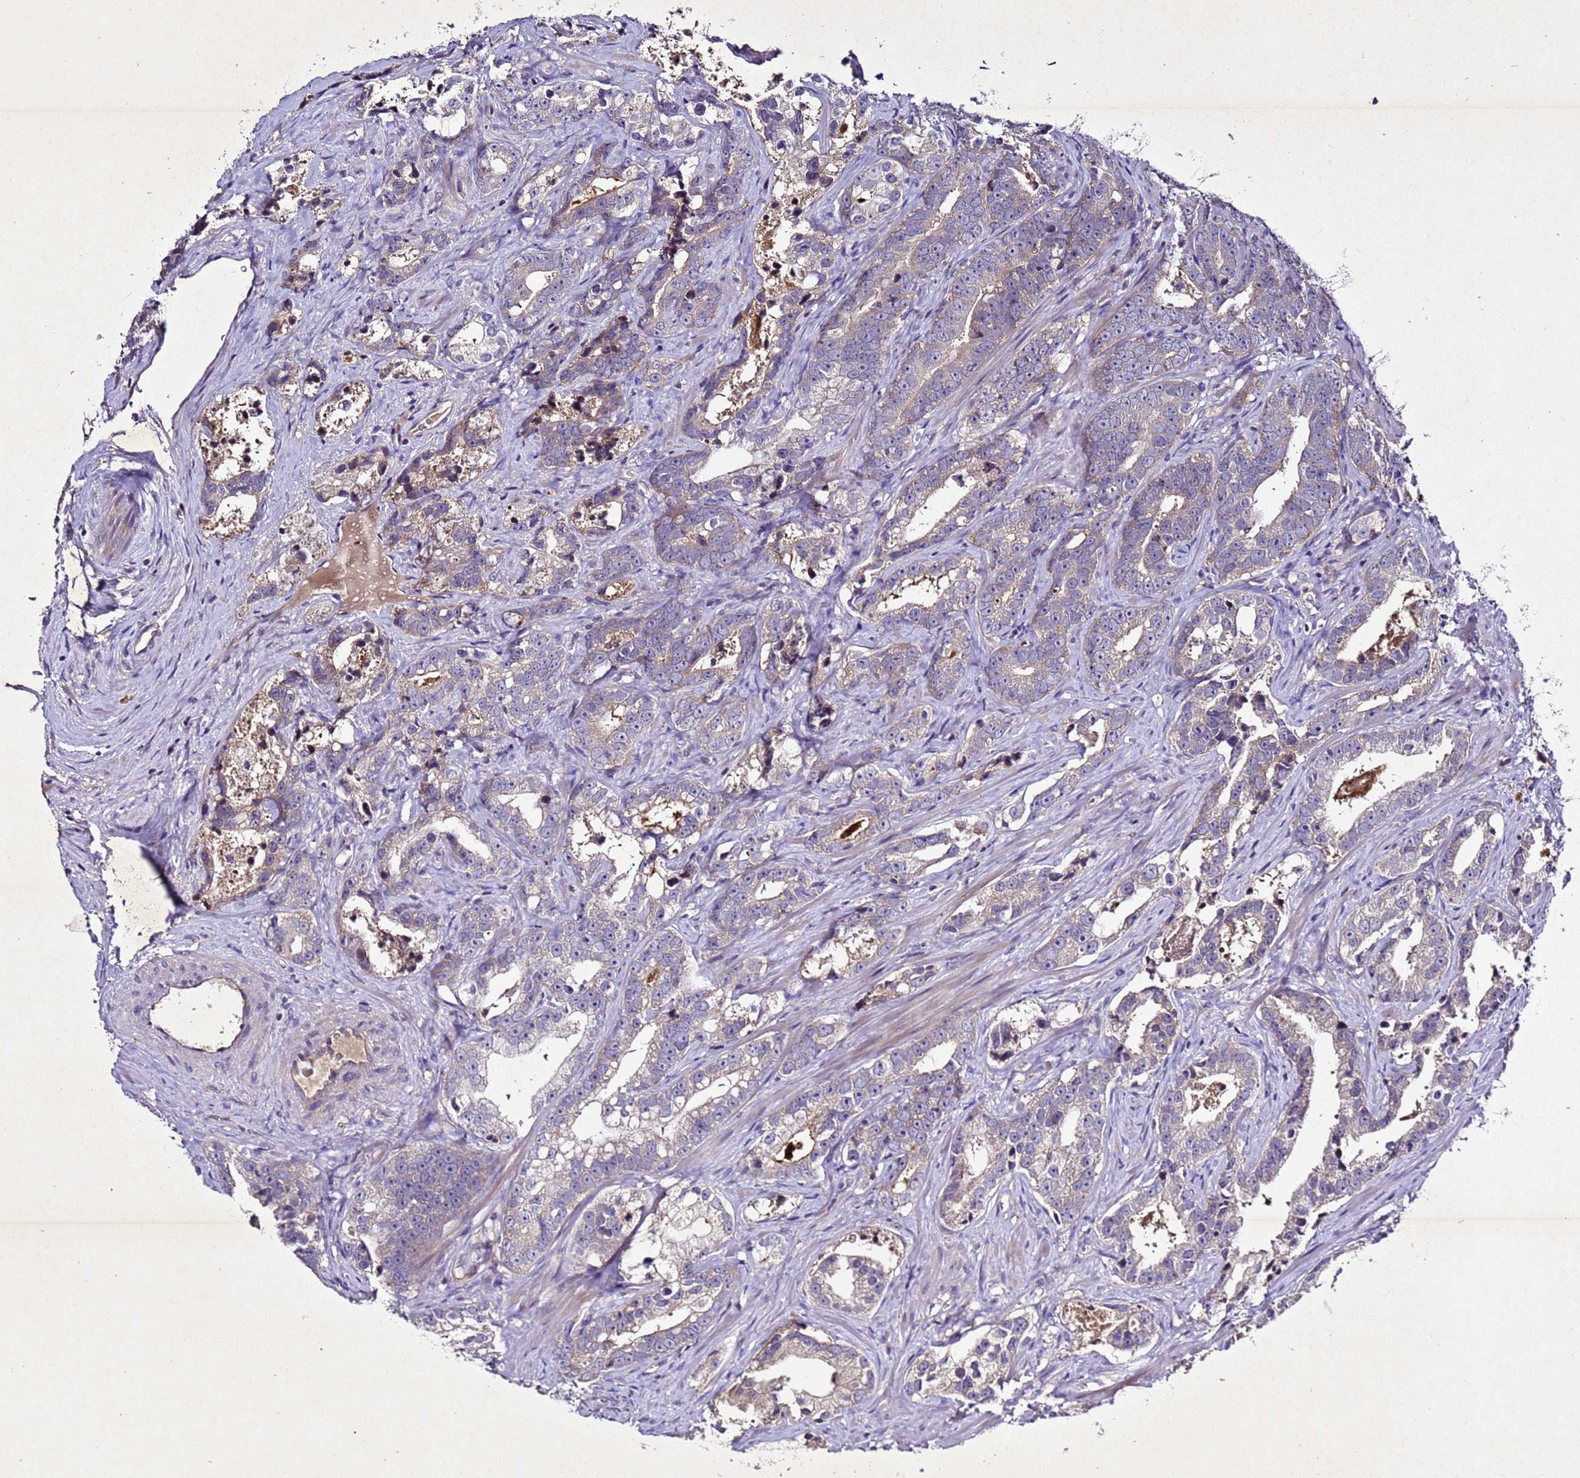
{"staining": {"intensity": "weak", "quantity": "<25%", "location": "cytoplasmic/membranous"}, "tissue": "prostate cancer", "cell_type": "Tumor cells", "image_type": "cancer", "snomed": [{"axis": "morphology", "description": "Adenocarcinoma, High grade"}, {"axis": "topography", "description": "Prostate"}], "caption": "IHC of human prostate cancer displays no staining in tumor cells.", "gene": "SV2B", "patient": {"sex": "male", "age": 62}}